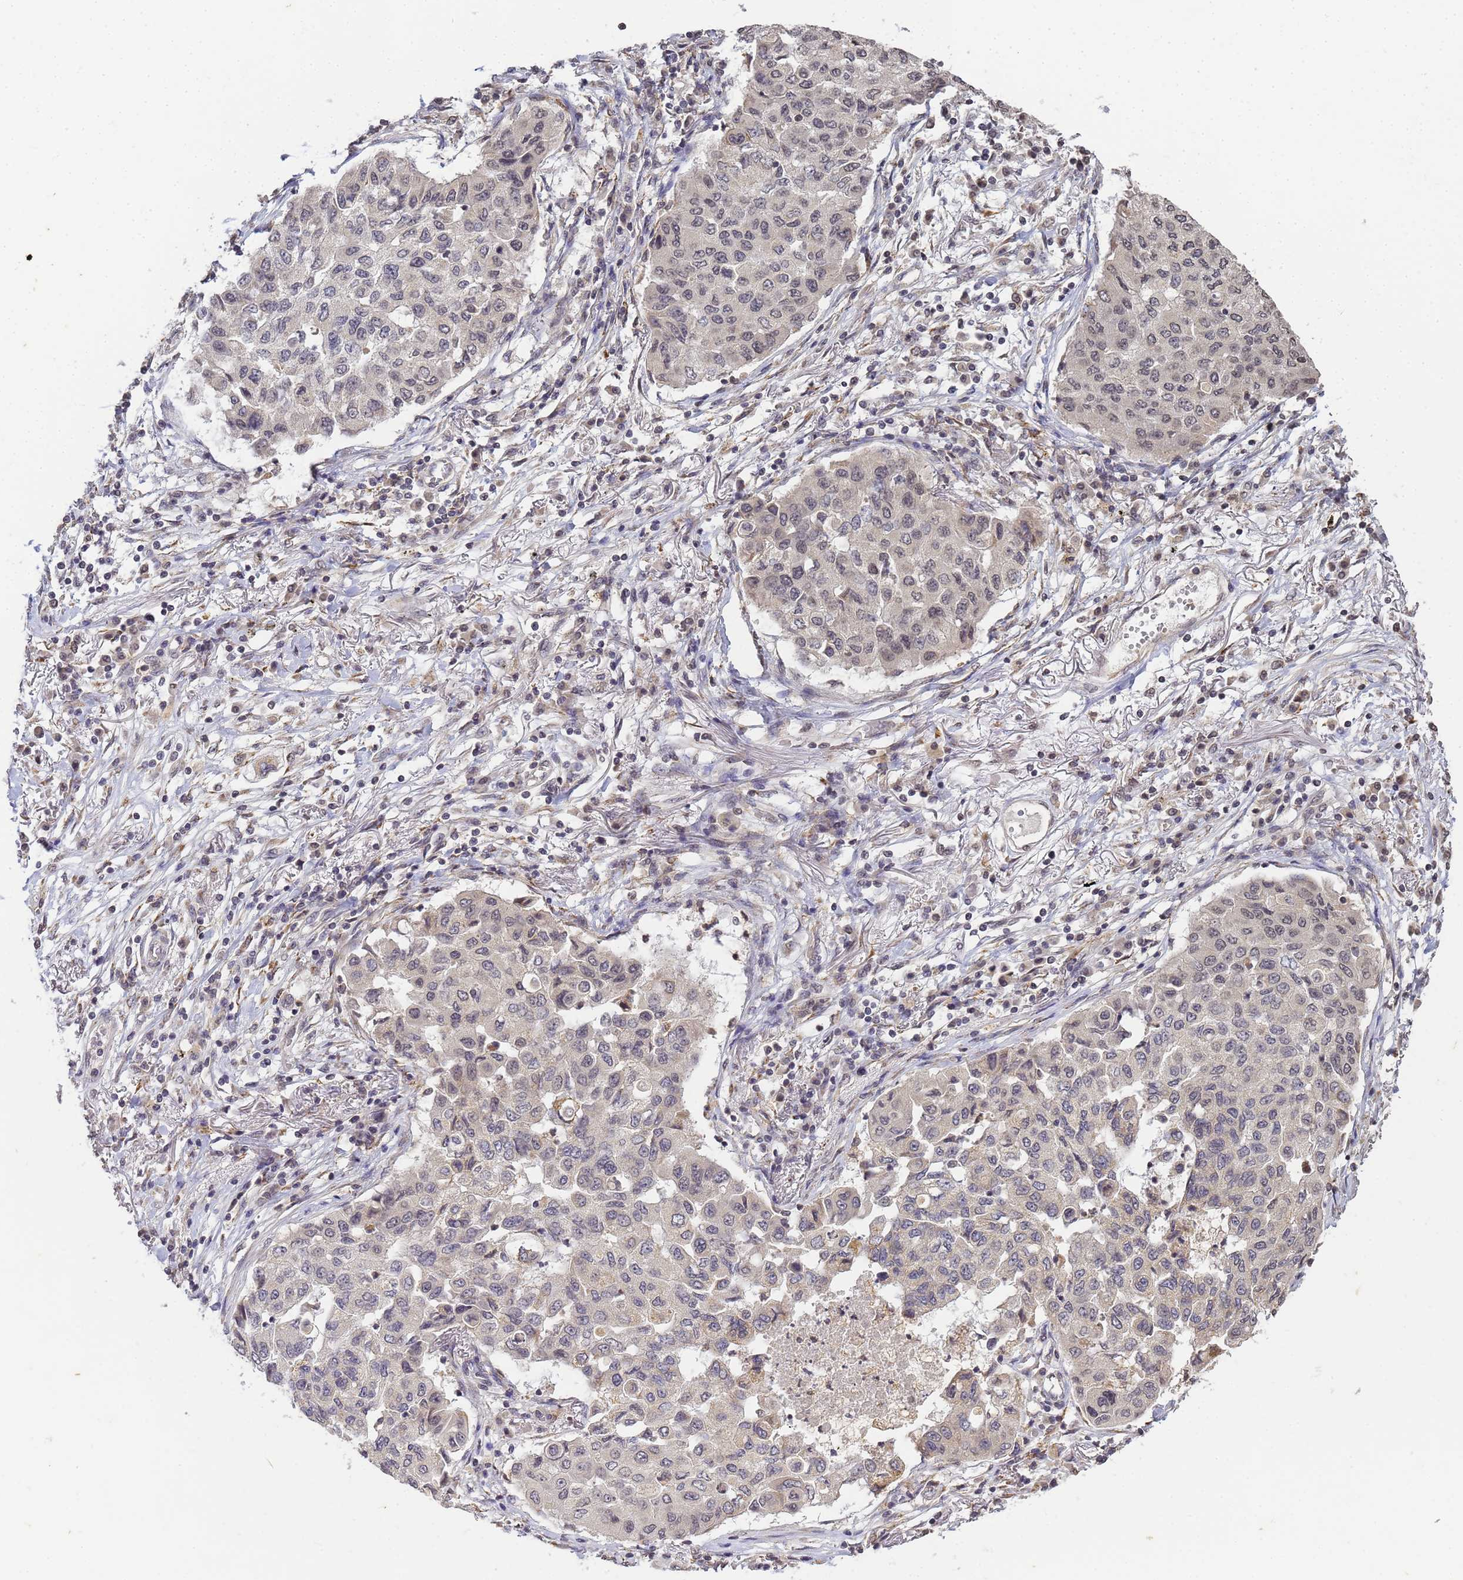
{"staining": {"intensity": "negative", "quantity": "none", "location": "none"}, "tissue": "lung cancer", "cell_type": "Tumor cells", "image_type": "cancer", "snomed": [{"axis": "morphology", "description": "Squamous cell carcinoma, NOS"}, {"axis": "topography", "description": "Lung"}], "caption": "This image is of lung cancer (squamous cell carcinoma) stained with IHC to label a protein in brown with the nuclei are counter-stained blue. There is no staining in tumor cells. (DAB (3,3'-diaminobenzidine) immunohistochemistry with hematoxylin counter stain).", "gene": "MYL7", "patient": {"sex": "male", "age": 74}}